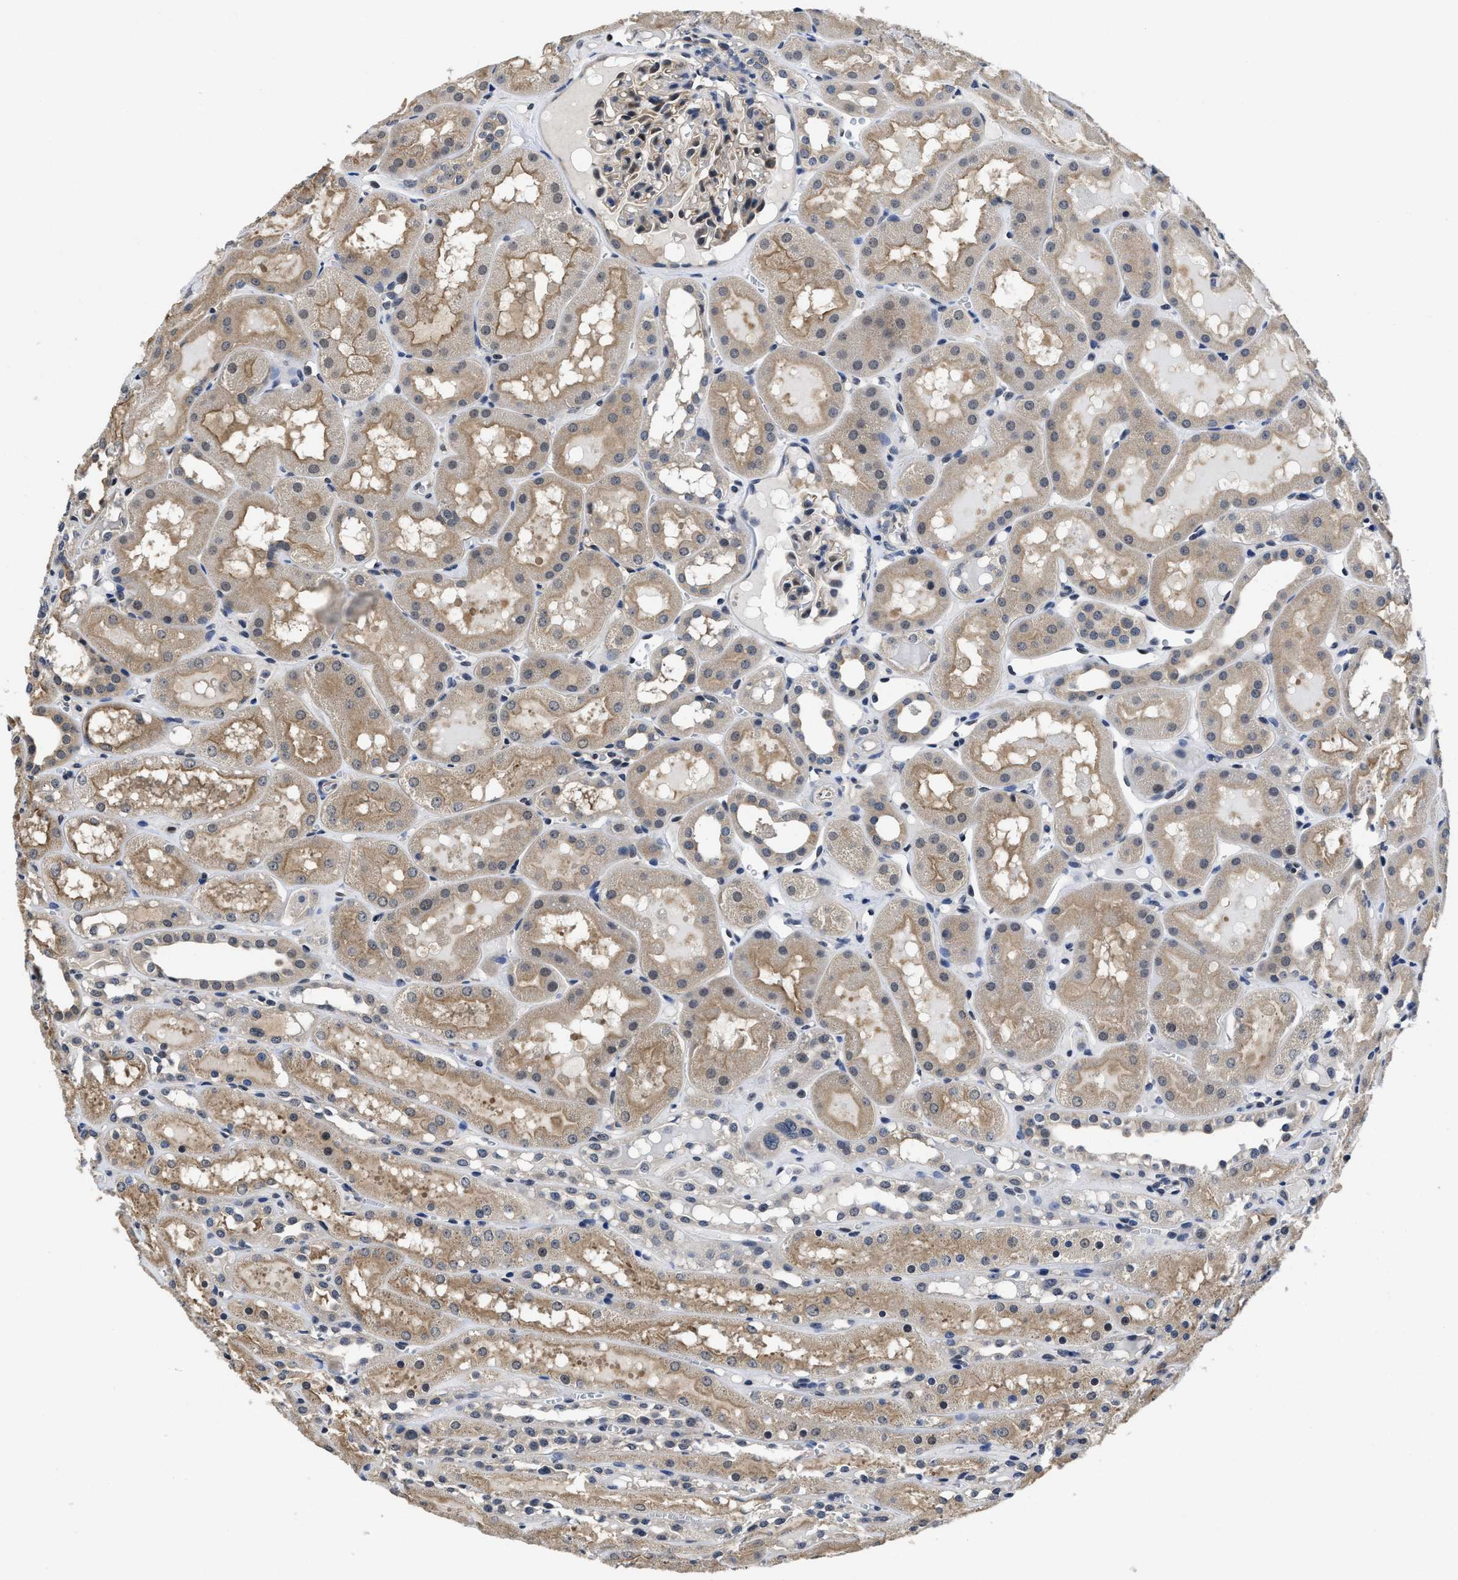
{"staining": {"intensity": "moderate", "quantity": "<25%", "location": "cytoplasmic/membranous,nuclear"}, "tissue": "kidney", "cell_type": "Cells in glomeruli", "image_type": "normal", "snomed": [{"axis": "morphology", "description": "Normal tissue, NOS"}, {"axis": "topography", "description": "Kidney"}, {"axis": "topography", "description": "Urinary bladder"}], "caption": "Immunohistochemical staining of unremarkable human kidney displays low levels of moderate cytoplasmic/membranous,nuclear positivity in approximately <25% of cells in glomeruli. (DAB = brown stain, brightfield microscopy at high magnification).", "gene": "MCOLN2", "patient": {"sex": "male", "age": 16}}